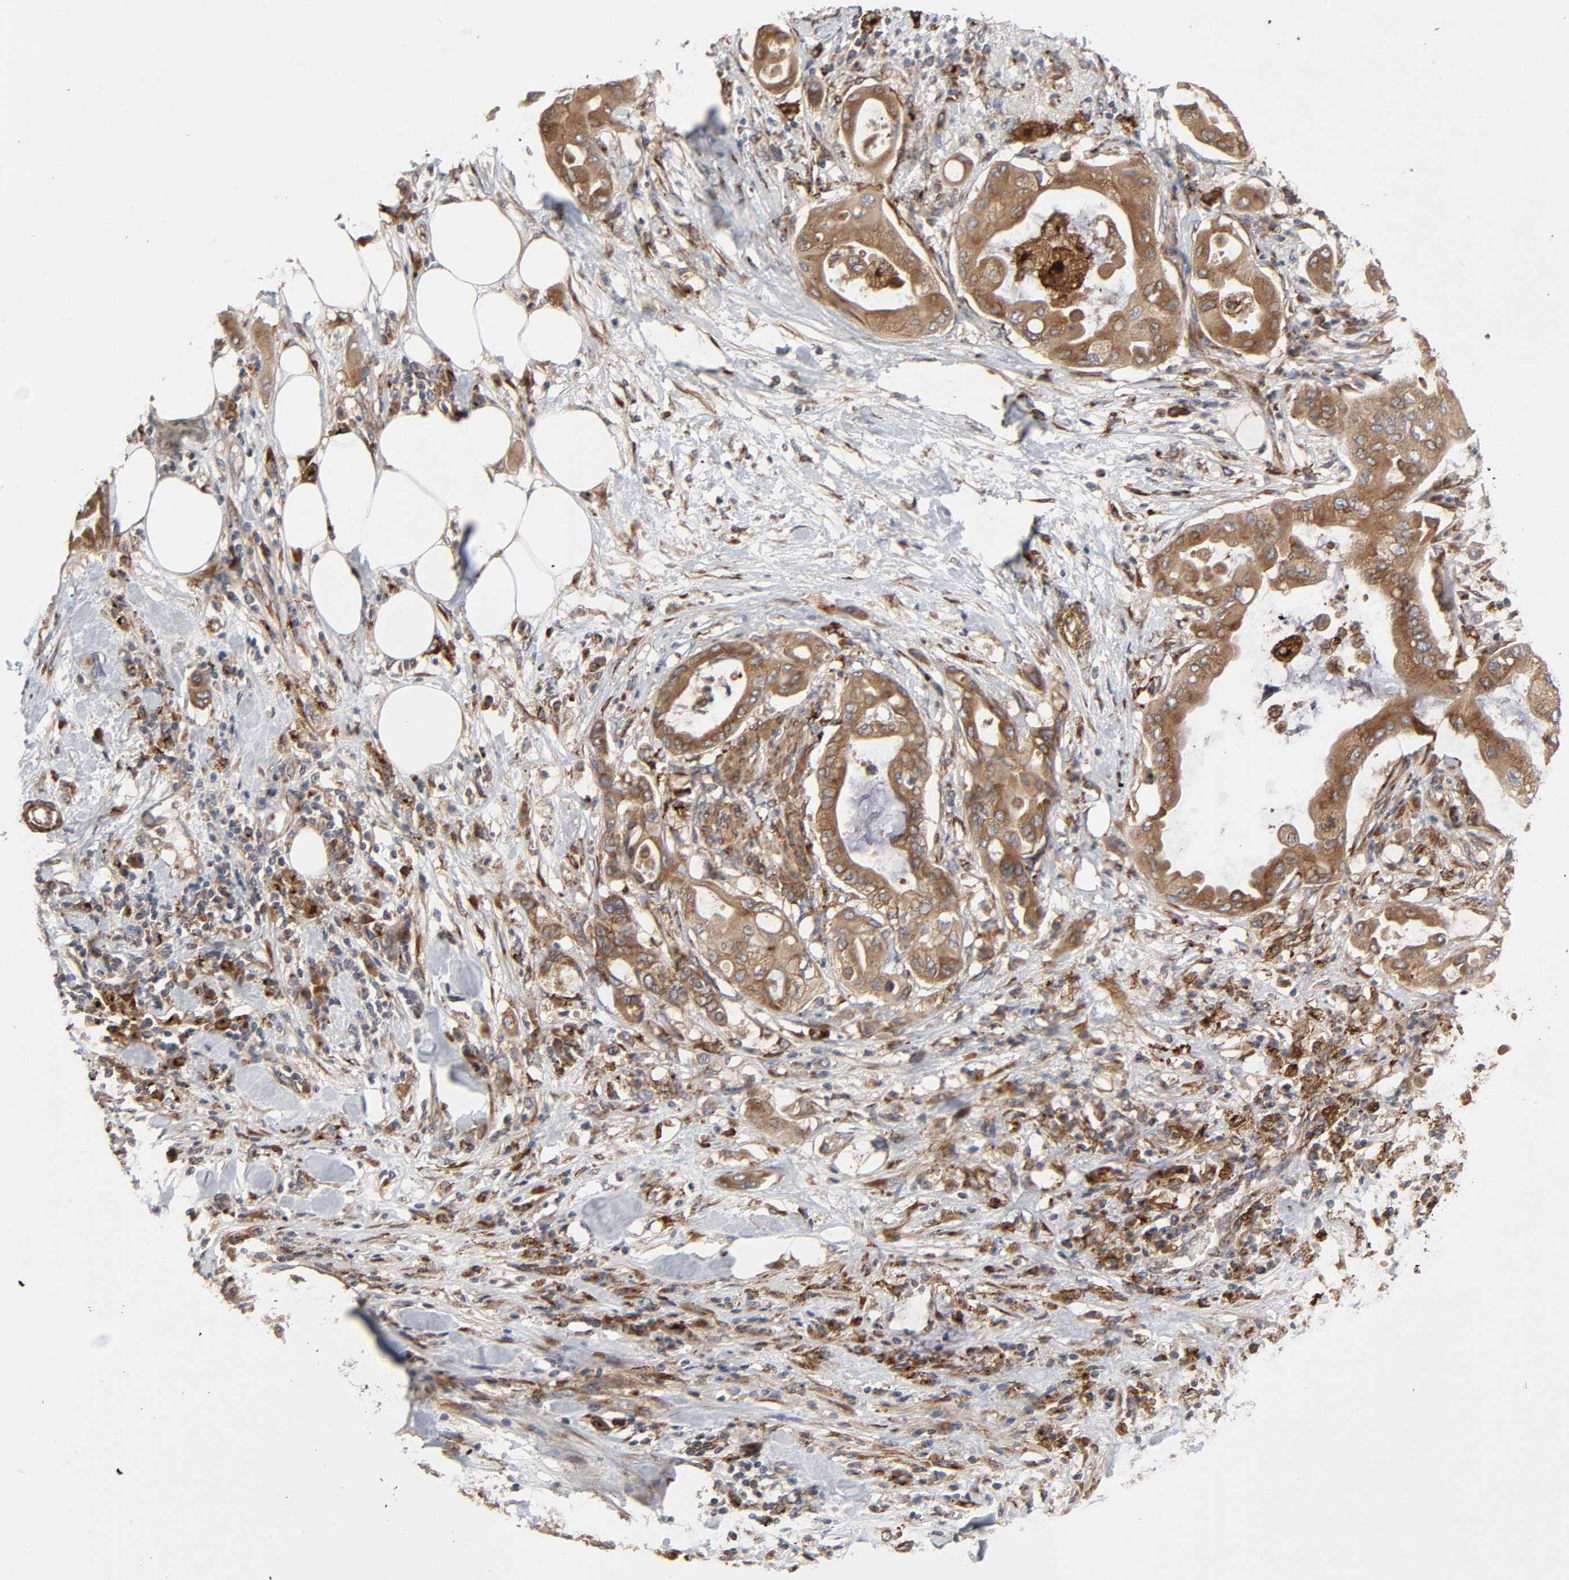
{"staining": {"intensity": "moderate", "quantity": ">75%", "location": "cytoplasmic/membranous"}, "tissue": "pancreatic cancer", "cell_type": "Tumor cells", "image_type": "cancer", "snomed": [{"axis": "morphology", "description": "Adenocarcinoma, NOS"}, {"axis": "morphology", "description": "Adenocarcinoma, metastatic, NOS"}, {"axis": "topography", "description": "Lymph node"}, {"axis": "topography", "description": "Pancreas"}, {"axis": "topography", "description": "Duodenum"}], "caption": "Immunohistochemistry image of human pancreatic metastatic adenocarcinoma stained for a protein (brown), which shows medium levels of moderate cytoplasmic/membranous positivity in about >75% of tumor cells.", "gene": "GNPTG", "patient": {"sex": "female", "age": 64}}